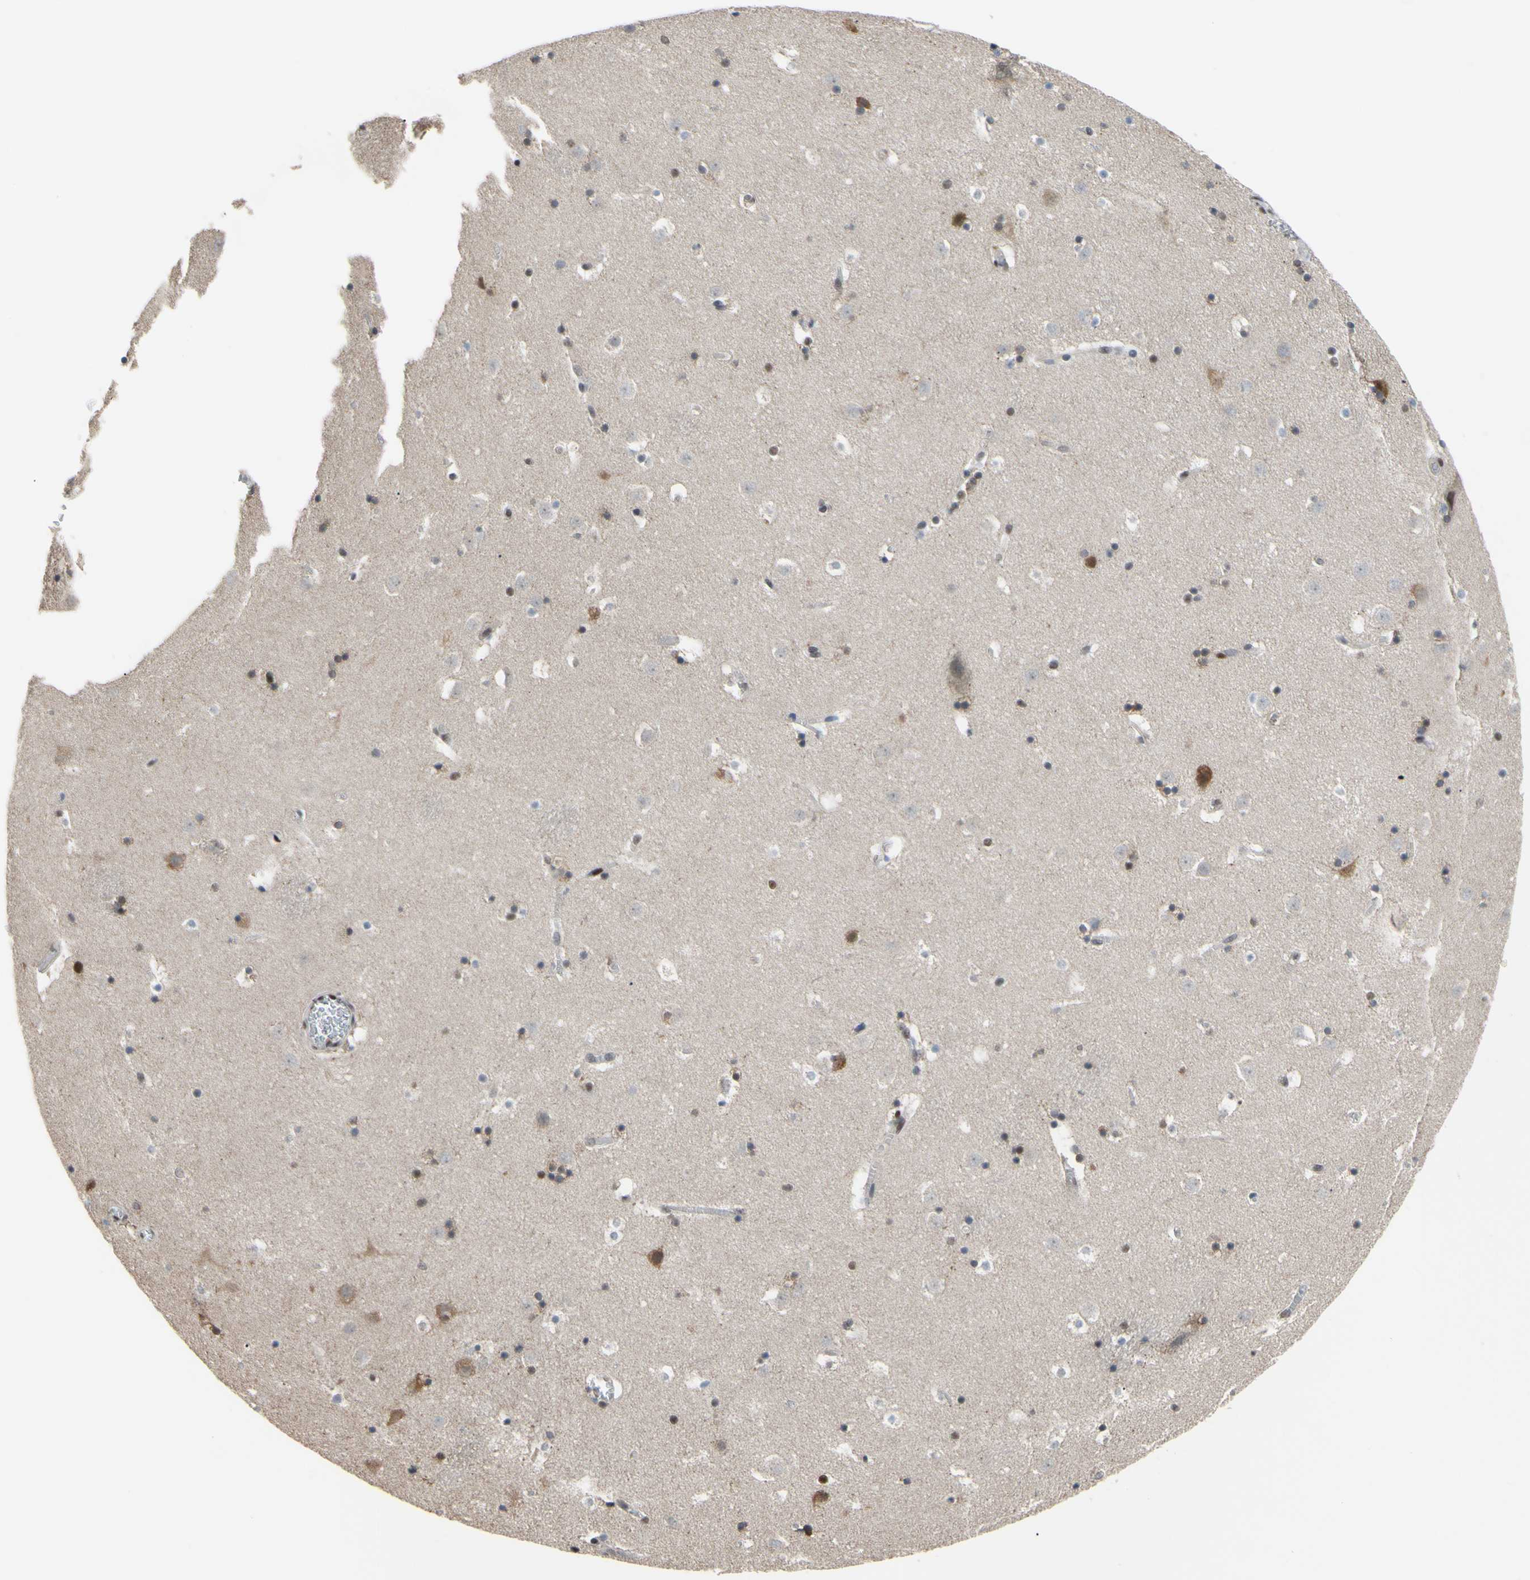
{"staining": {"intensity": "moderate", "quantity": "25%-75%", "location": "cytoplasmic/membranous,nuclear"}, "tissue": "caudate", "cell_type": "Glial cells", "image_type": "normal", "snomed": [{"axis": "morphology", "description": "Normal tissue, NOS"}, {"axis": "topography", "description": "Lateral ventricle wall"}], "caption": "Protein staining of normal caudate shows moderate cytoplasmic/membranous,nuclear expression in approximately 25%-75% of glial cells.", "gene": "SP4", "patient": {"sex": "male", "age": 45}}